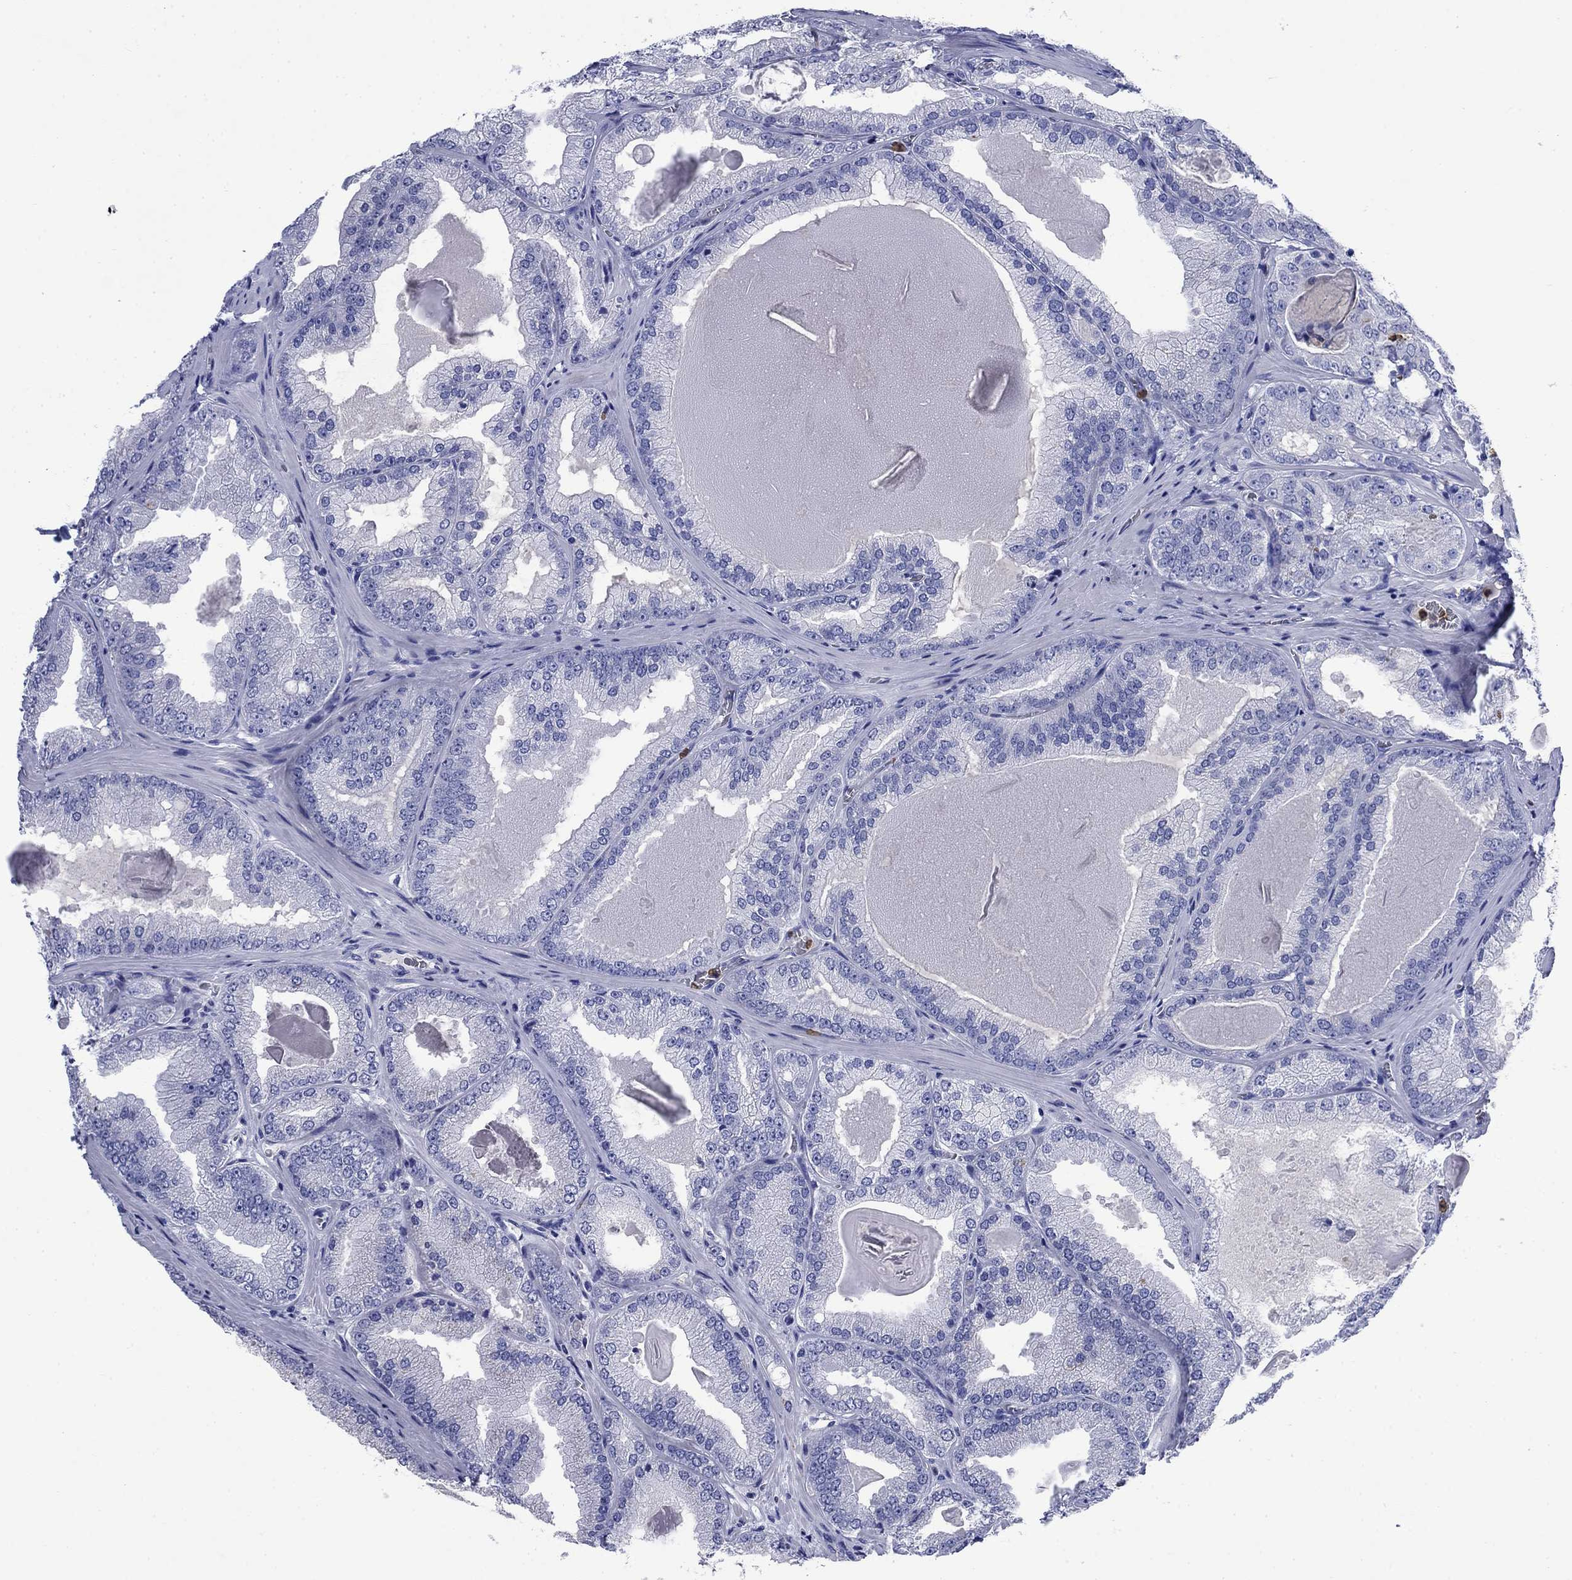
{"staining": {"intensity": "negative", "quantity": "none", "location": "none"}, "tissue": "prostate cancer", "cell_type": "Tumor cells", "image_type": "cancer", "snomed": [{"axis": "morphology", "description": "Adenocarcinoma, Low grade"}, {"axis": "topography", "description": "Prostate"}], "caption": "The IHC image has no significant expression in tumor cells of prostate low-grade adenocarcinoma tissue. The staining was performed using DAB (3,3'-diaminobenzidine) to visualize the protein expression in brown, while the nuclei were stained in blue with hematoxylin (Magnification: 20x).", "gene": "TFR2", "patient": {"sex": "male", "age": 72}}